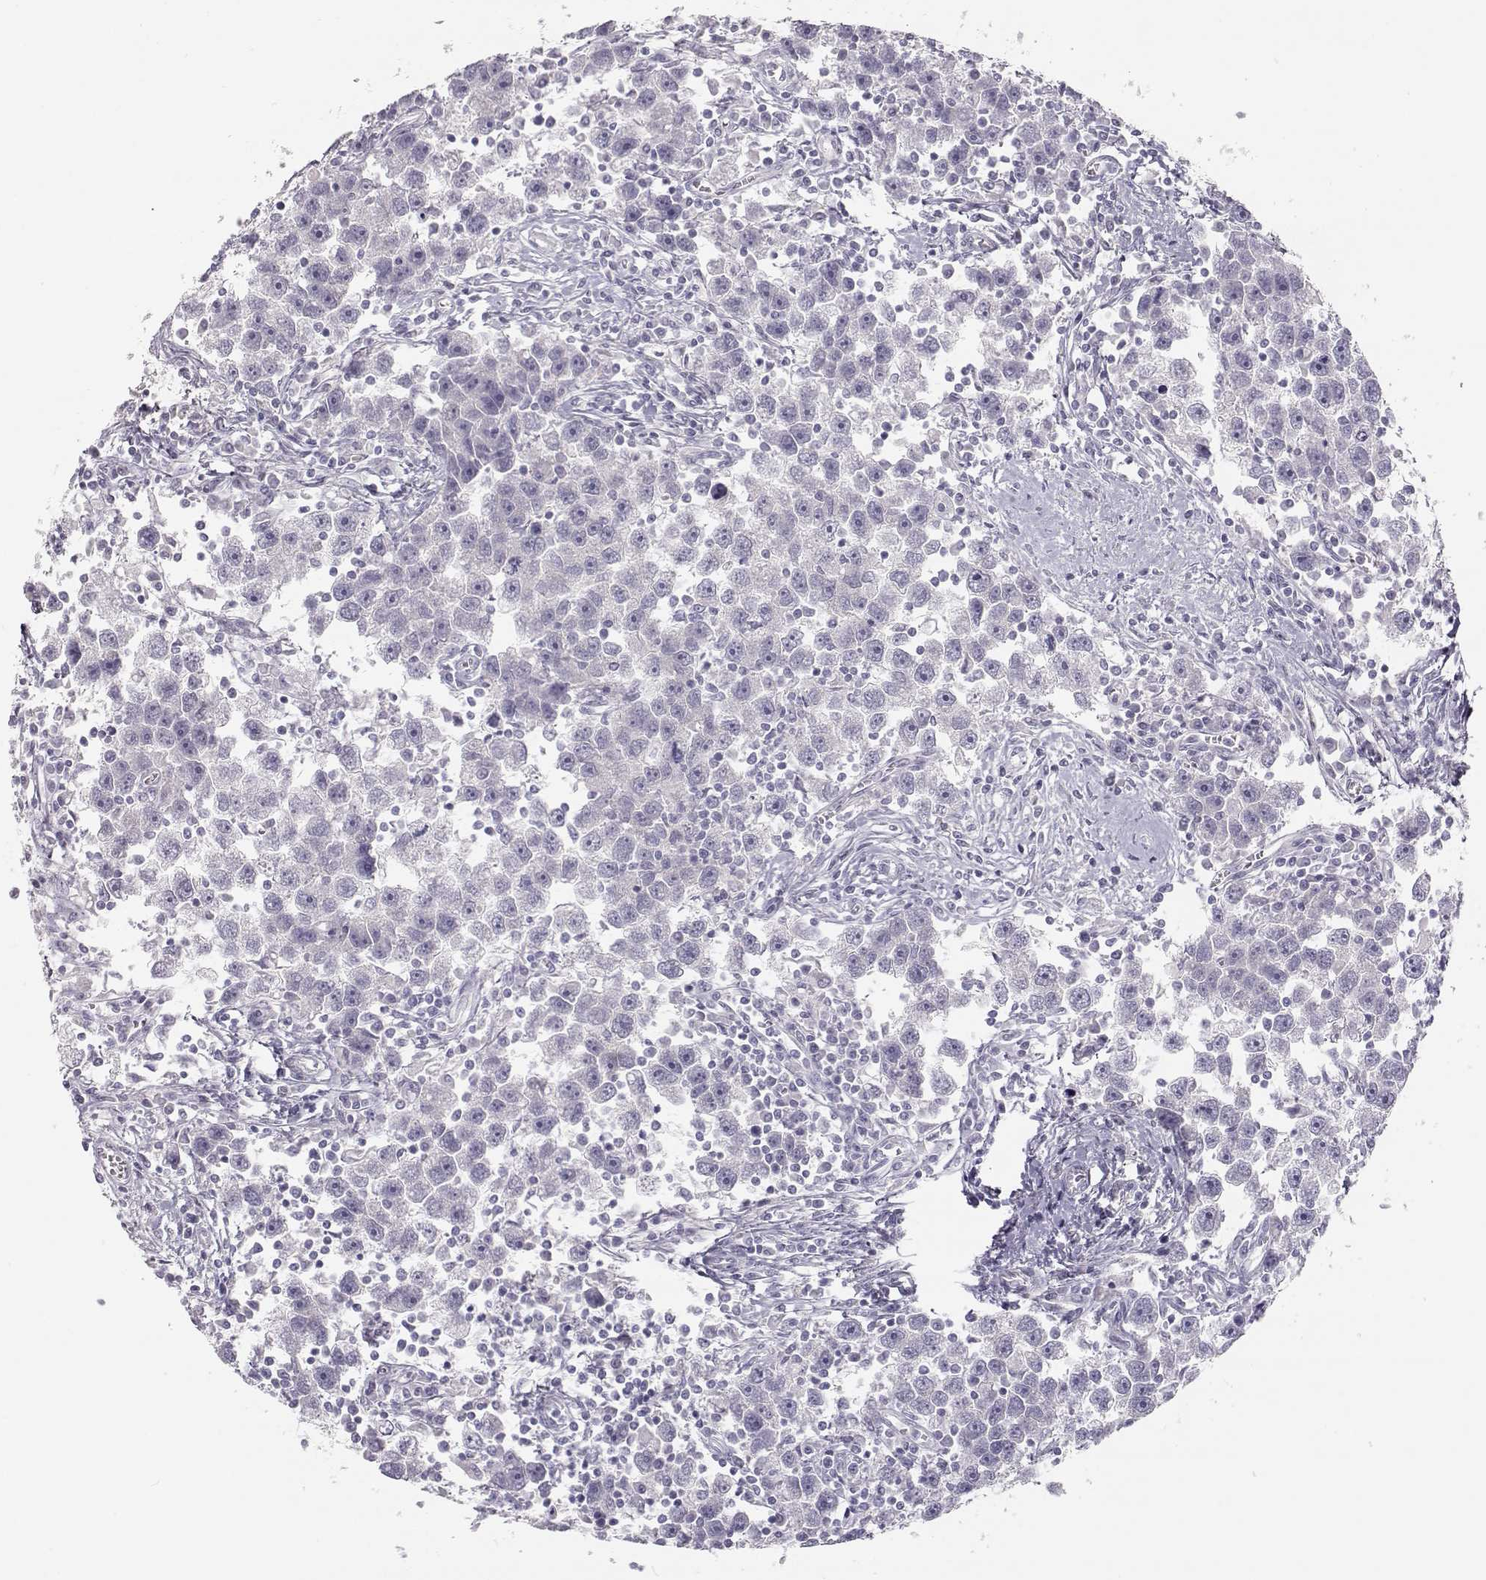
{"staining": {"intensity": "negative", "quantity": "none", "location": "none"}, "tissue": "testis cancer", "cell_type": "Tumor cells", "image_type": "cancer", "snomed": [{"axis": "morphology", "description": "Seminoma, NOS"}, {"axis": "topography", "description": "Testis"}], "caption": "Tumor cells show no significant protein positivity in testis cancer. Brightfield microscopy of IHC stained with DAB (3,3'-diaminobenzidine) (brown) and hematoxylin (blue), captured at high magnification.", "gene": "LEPR", "patient": {"sex": "male", "age": 30}}